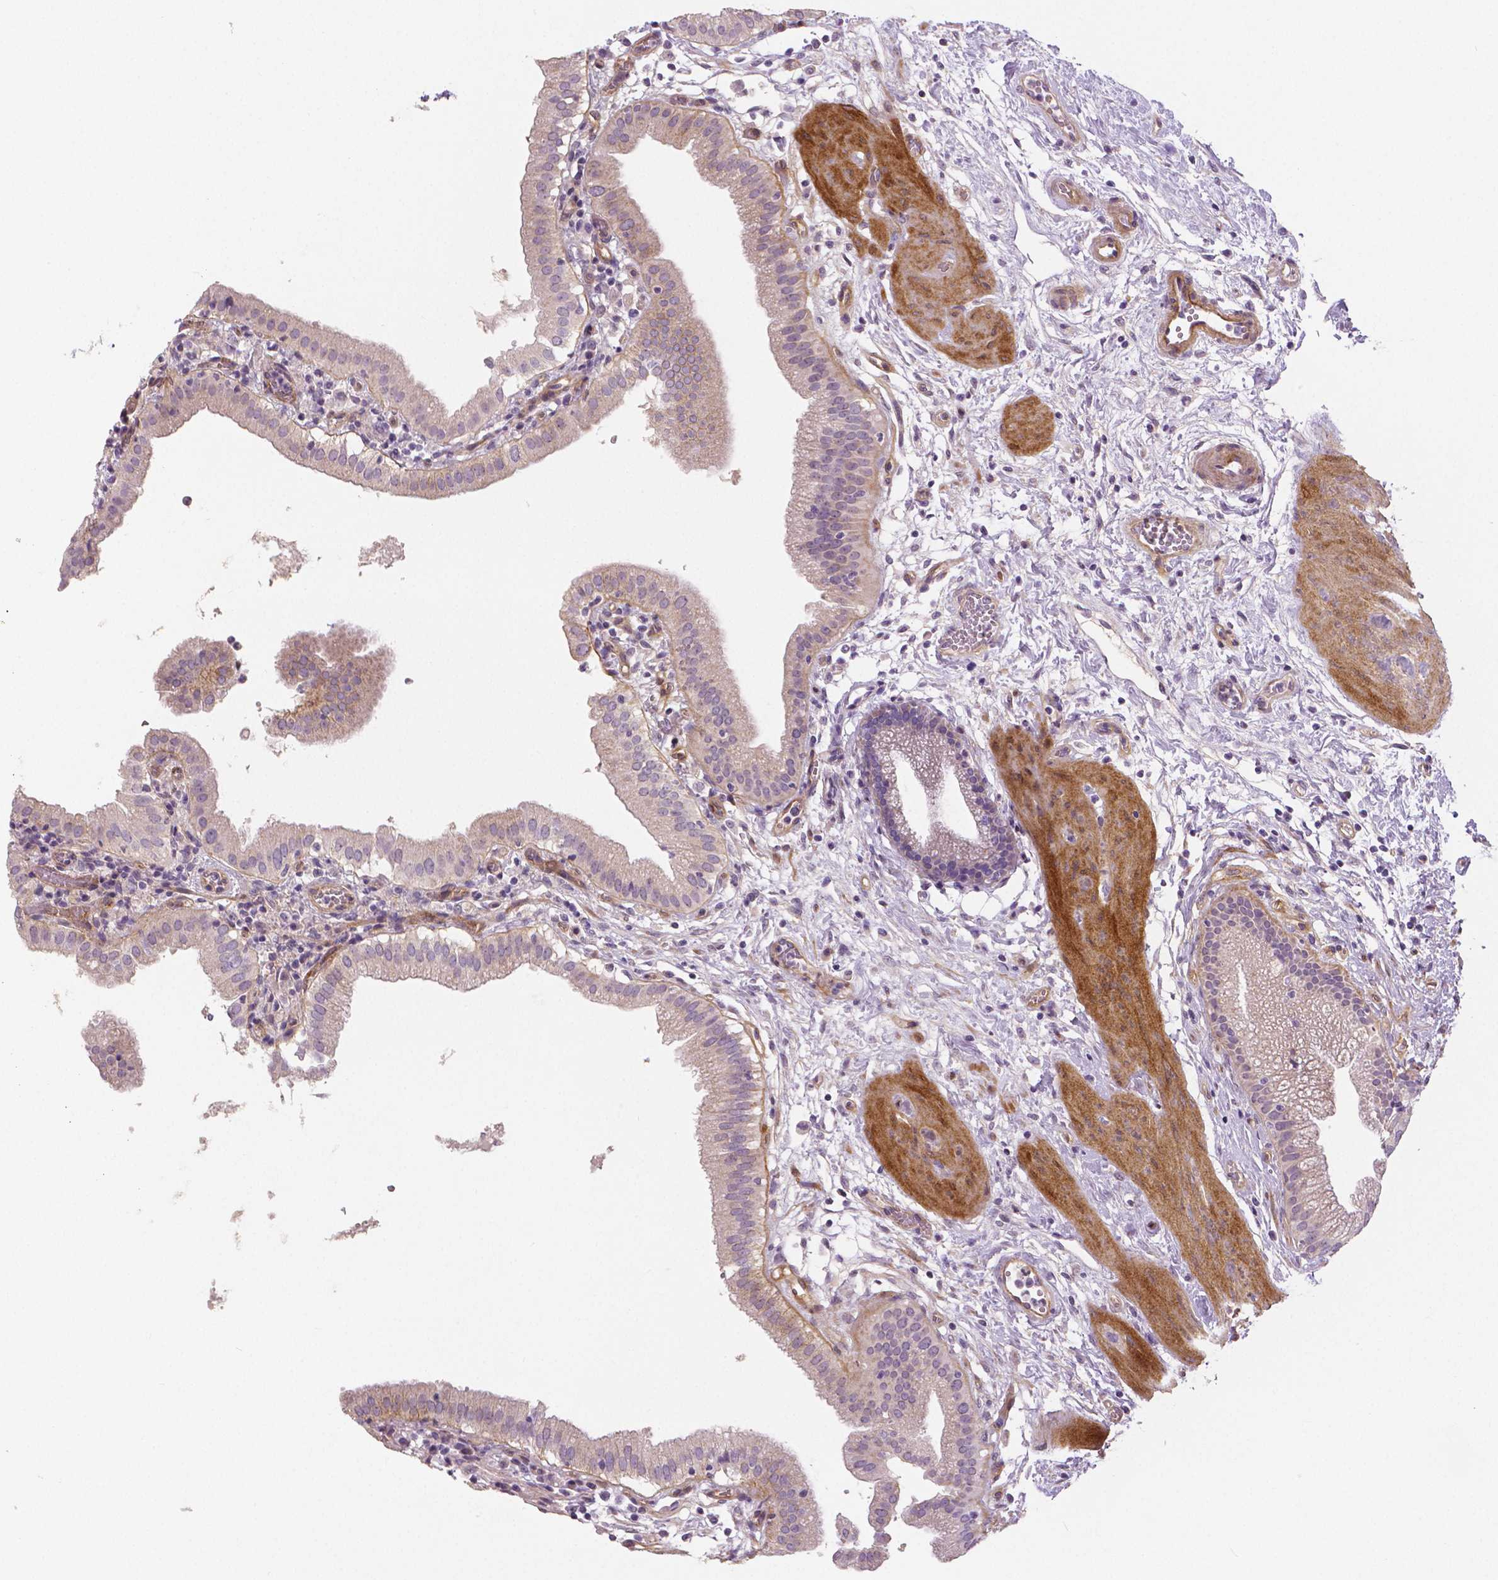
{"staining": {"intensity": "moderate", "quantity": "<25%", "location": "cytoplasmic/membranous"}, "tissue": "gallbladder", "cell_type": "Glandular cells", "image_type": "normal", "snomed": [{"axis": "morphology", "description": "Normal tissue, NOS"}, {"axis": "topography", "description": "Gallbladder"}], "caption": "An IHC histopathology image of normal tissue is shown. Protein staining in brown highlights moderate cytoplasmic/membranous positivity in gallbladder within glandular cells.", "gene": "FLT1", "patient": {"sex": "female", "age": 65}}